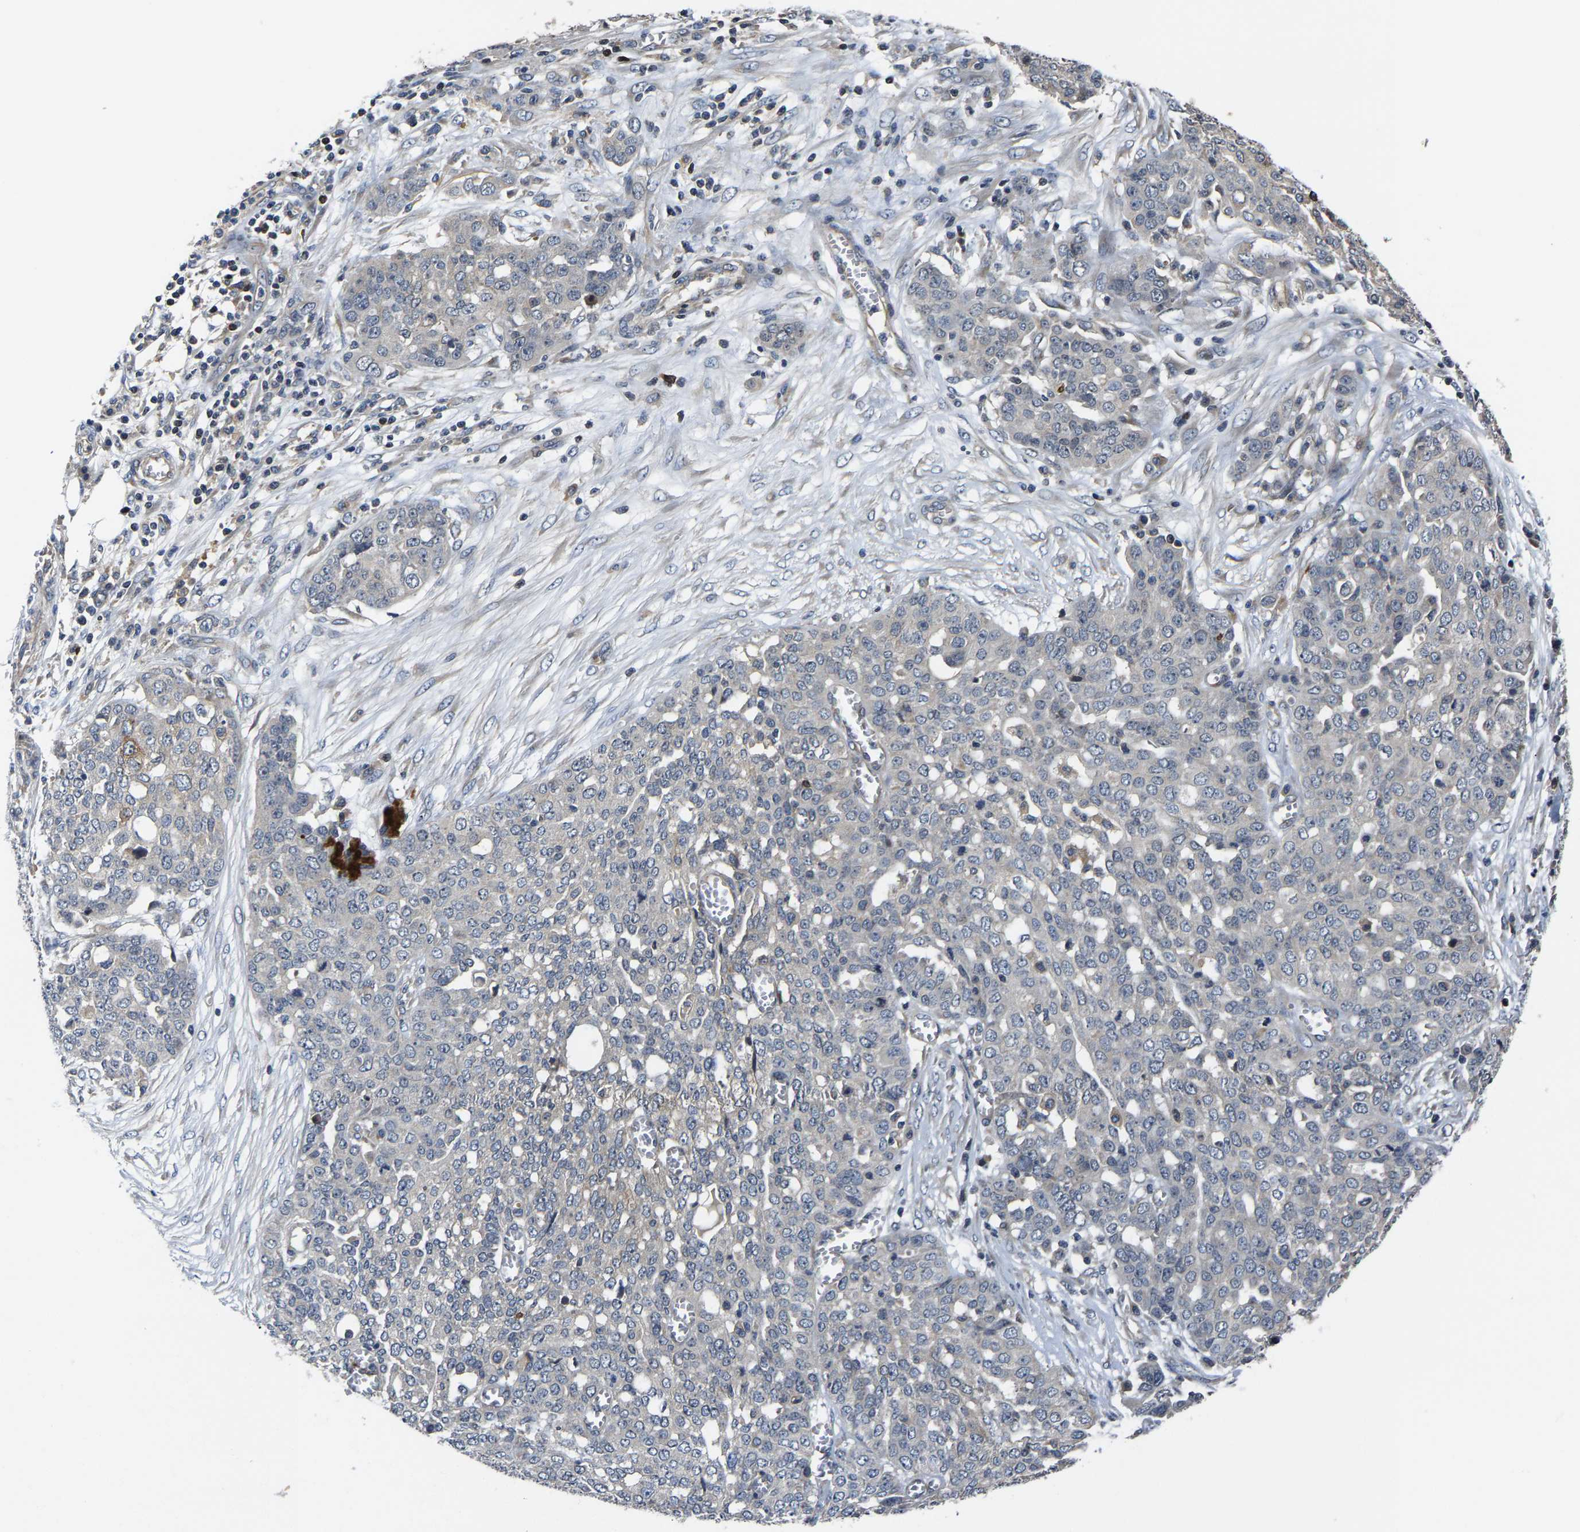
{"staining": {"intensity": "negative", "quantity": "none", "location": "none"}, "tissue": "ovarian cancer", "cell_type": "Tumor cells", "image_type": "cancer", "snomed": [{"axis": "morphology", "description": "Cystadenocarcinoma, serous, NOS"}, {"axis": "topography", "description": "Soft tissue"}, {"axis": "topography", "description": "Ovary"}], "caption": "DAB (3,3'-diaminobenzidine) immunohistochemical staining of ovarian serous cystadenocarcinoma shows no significant positivity in tumor cells.", "gene": "AGBL3", "patient": {"sex": "female", "age": 57}}